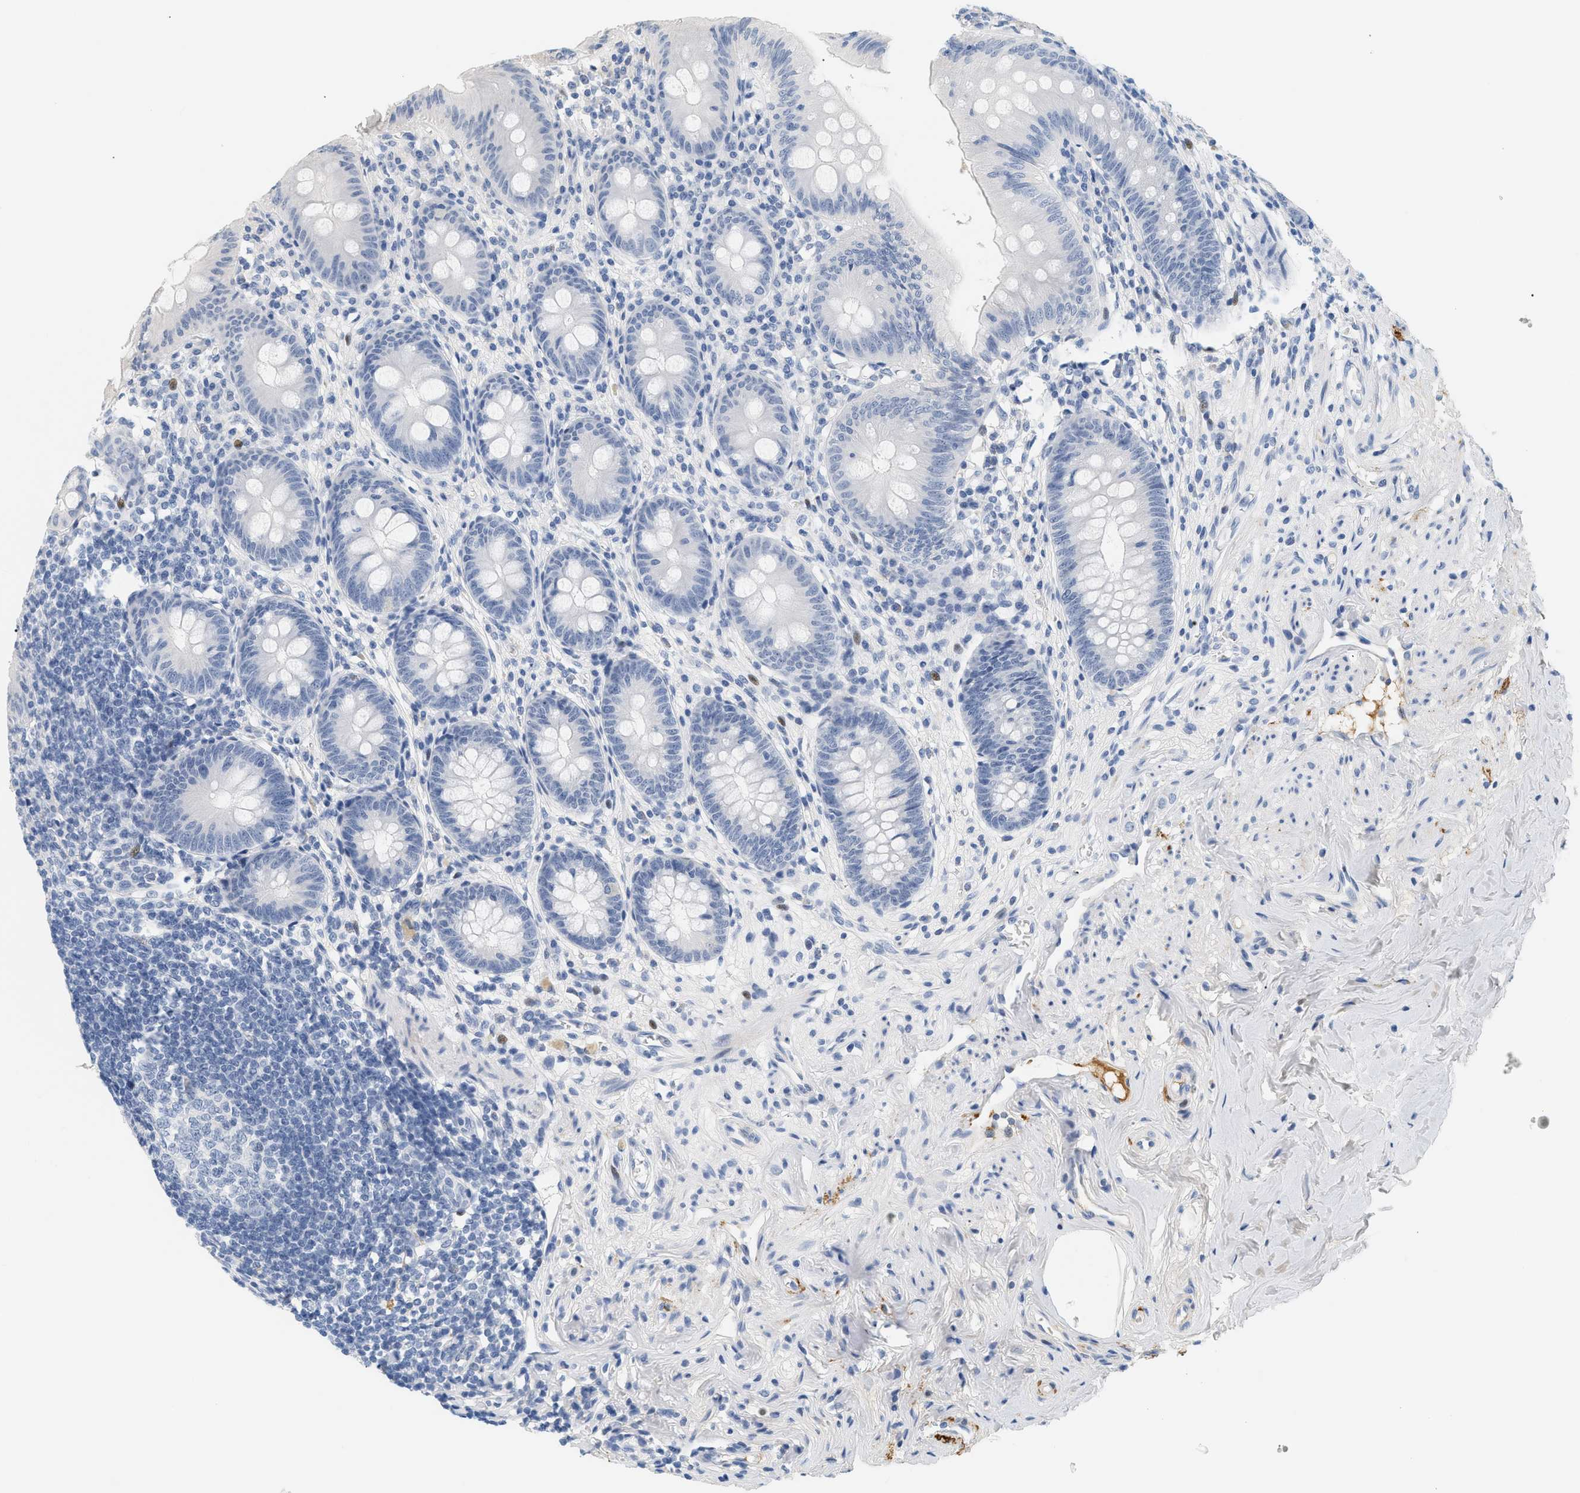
{"staining": {"intensity": "negative", "quantity": "none", "location": "none"}, "tissue": "appendix", "cell_type": "Glandular cells", "image_type": "normal", "snomed": [{"axis": "morphology", "description": "Normal tissue, NOS"}, {"axis": "topography", "description": "Appendix"}], "caption": "The histopathology image demonstrates no significant staining in glandular cells of appendix.", "gene": "CFH", "patient": {"sex": "male", "age": 56}}